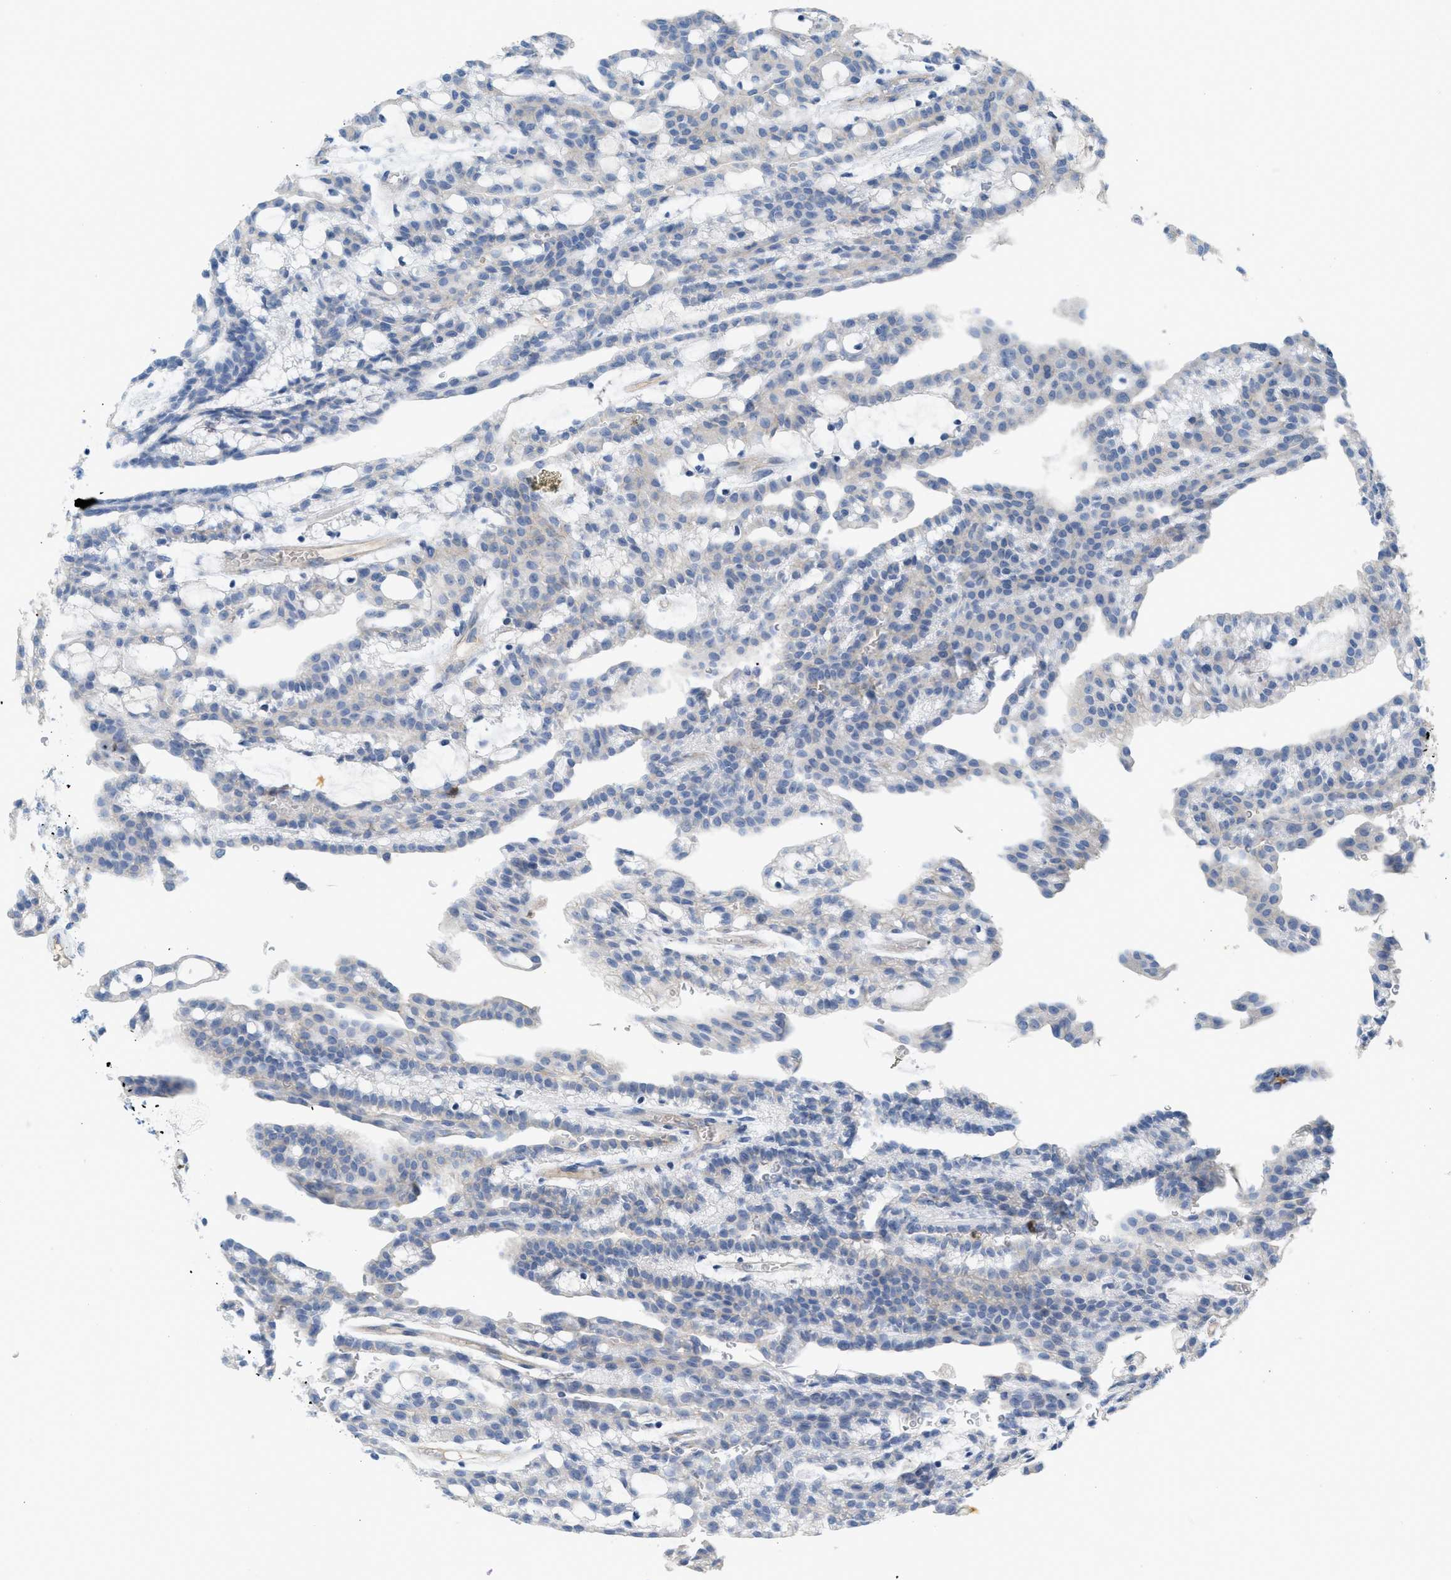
{"staining": {"intensity": "negative", "quantity": "none", "location": "none"}, "tissue": "renal cancer", "cell_type": "Tumor cells", "image_type": "cancer", "snomed": [{"axis": "morphology", "description": "Adenocarcinoma, NOS"}, {"axis": "topography", "description": "Kidney"}], "caption": "This image is of renal cancer stained with immunohistochemistry to label a protein in brown with the nuclei are counter-stained blue. There is no positivity in tumor cells.", "gene": "CRB3", "patient": {"sex": "male", "age": 63}}